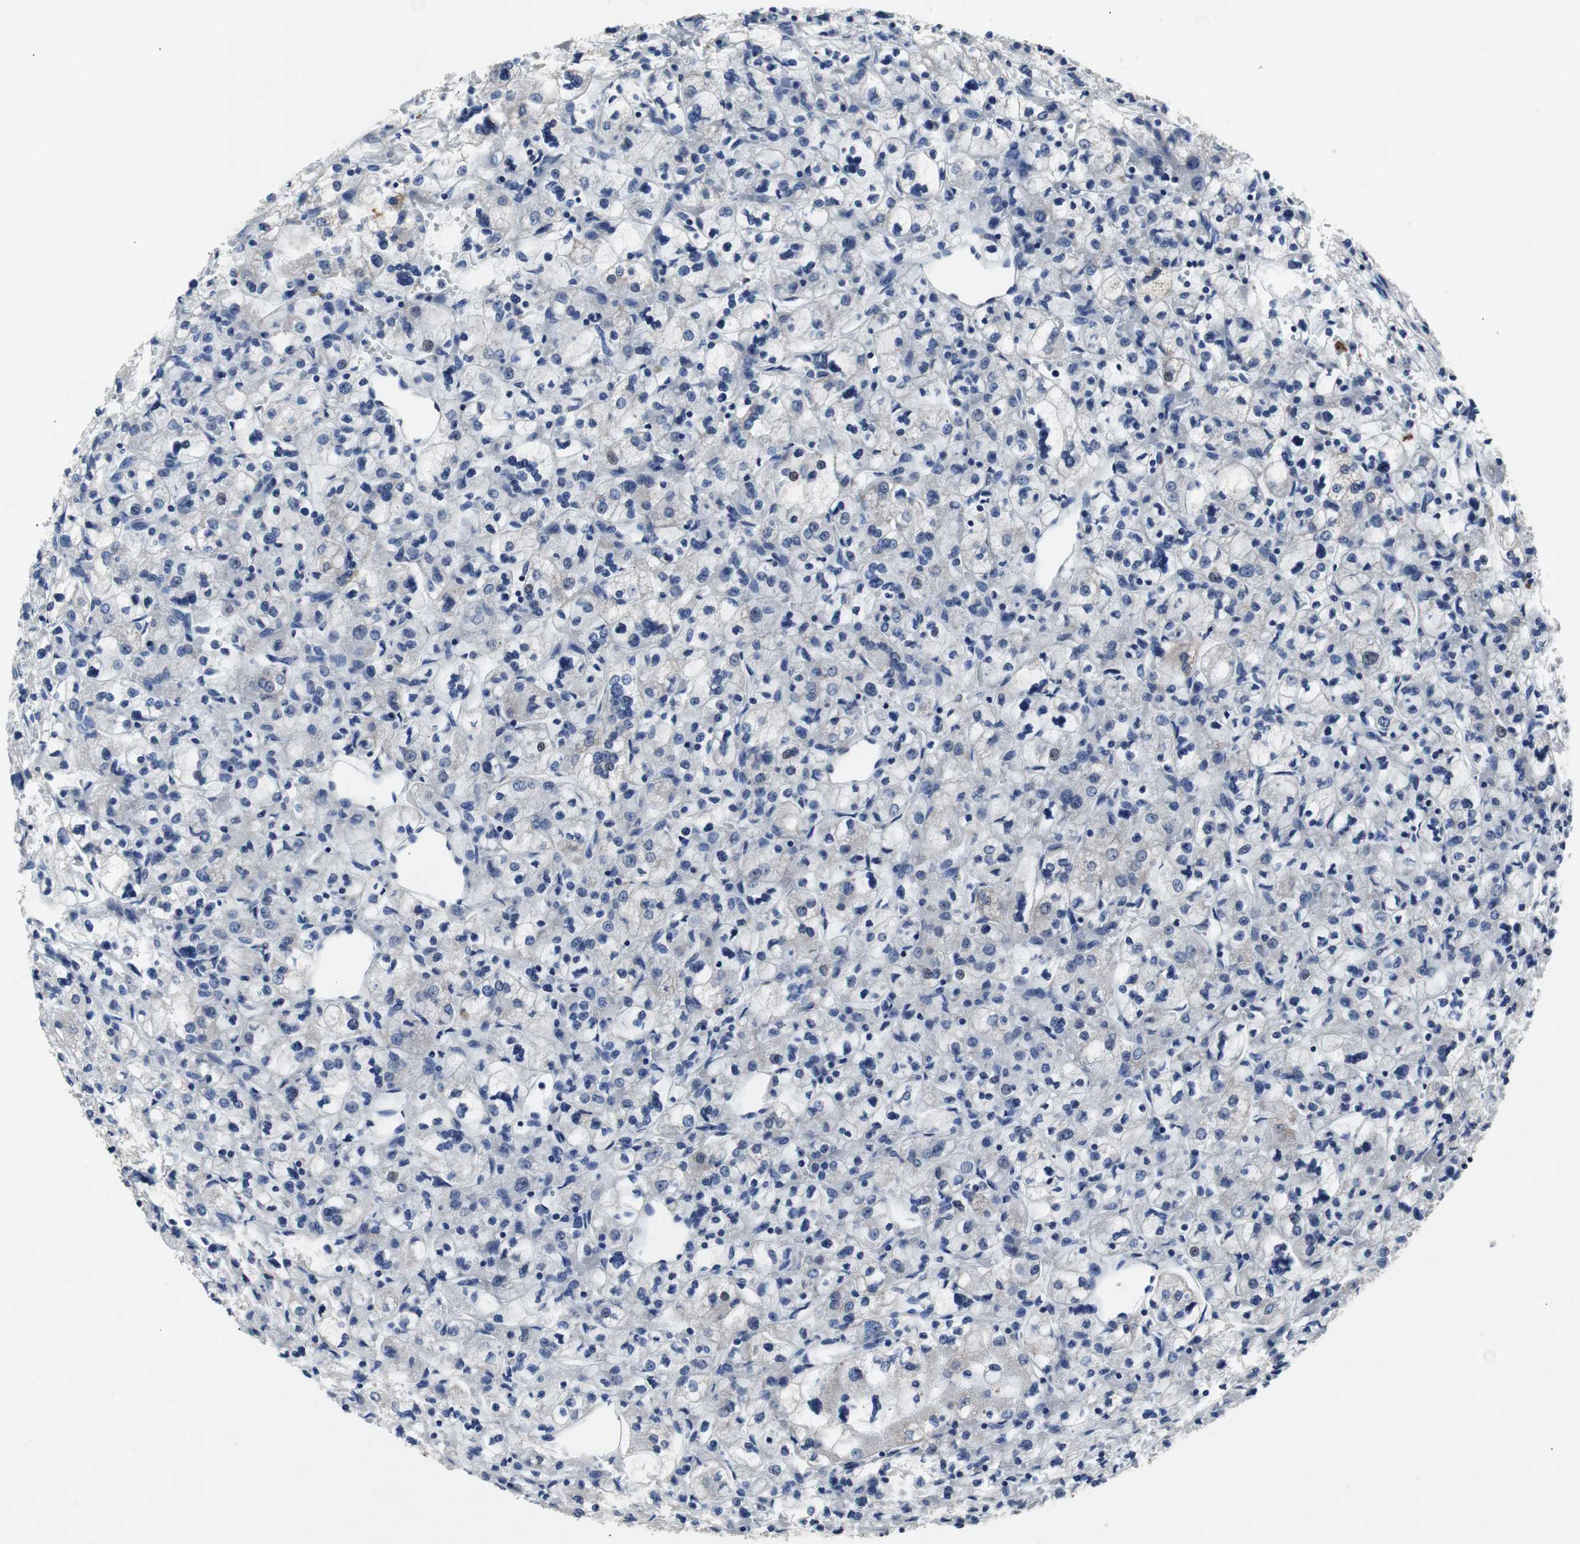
{"staining": {"intensity": "negative", "quantity": "none", "location": "none"}, "tissue": "renal cancer", "cell_type": "Tumor cells", "image_type": "cancer", "snomed": [{"axis": "morphology", "description": "Adenocarcinoma, NOS"}, {"axis": "topography", "description": "Kidney"}], "caption": "Immunohistochemistry histopathology image of neoplastic tissue: human renal cancer stained with DAB displays no significant protein staining in tumor cells.", "gene": "RBM47", "patient": {"sex": "female", "age": 83}}